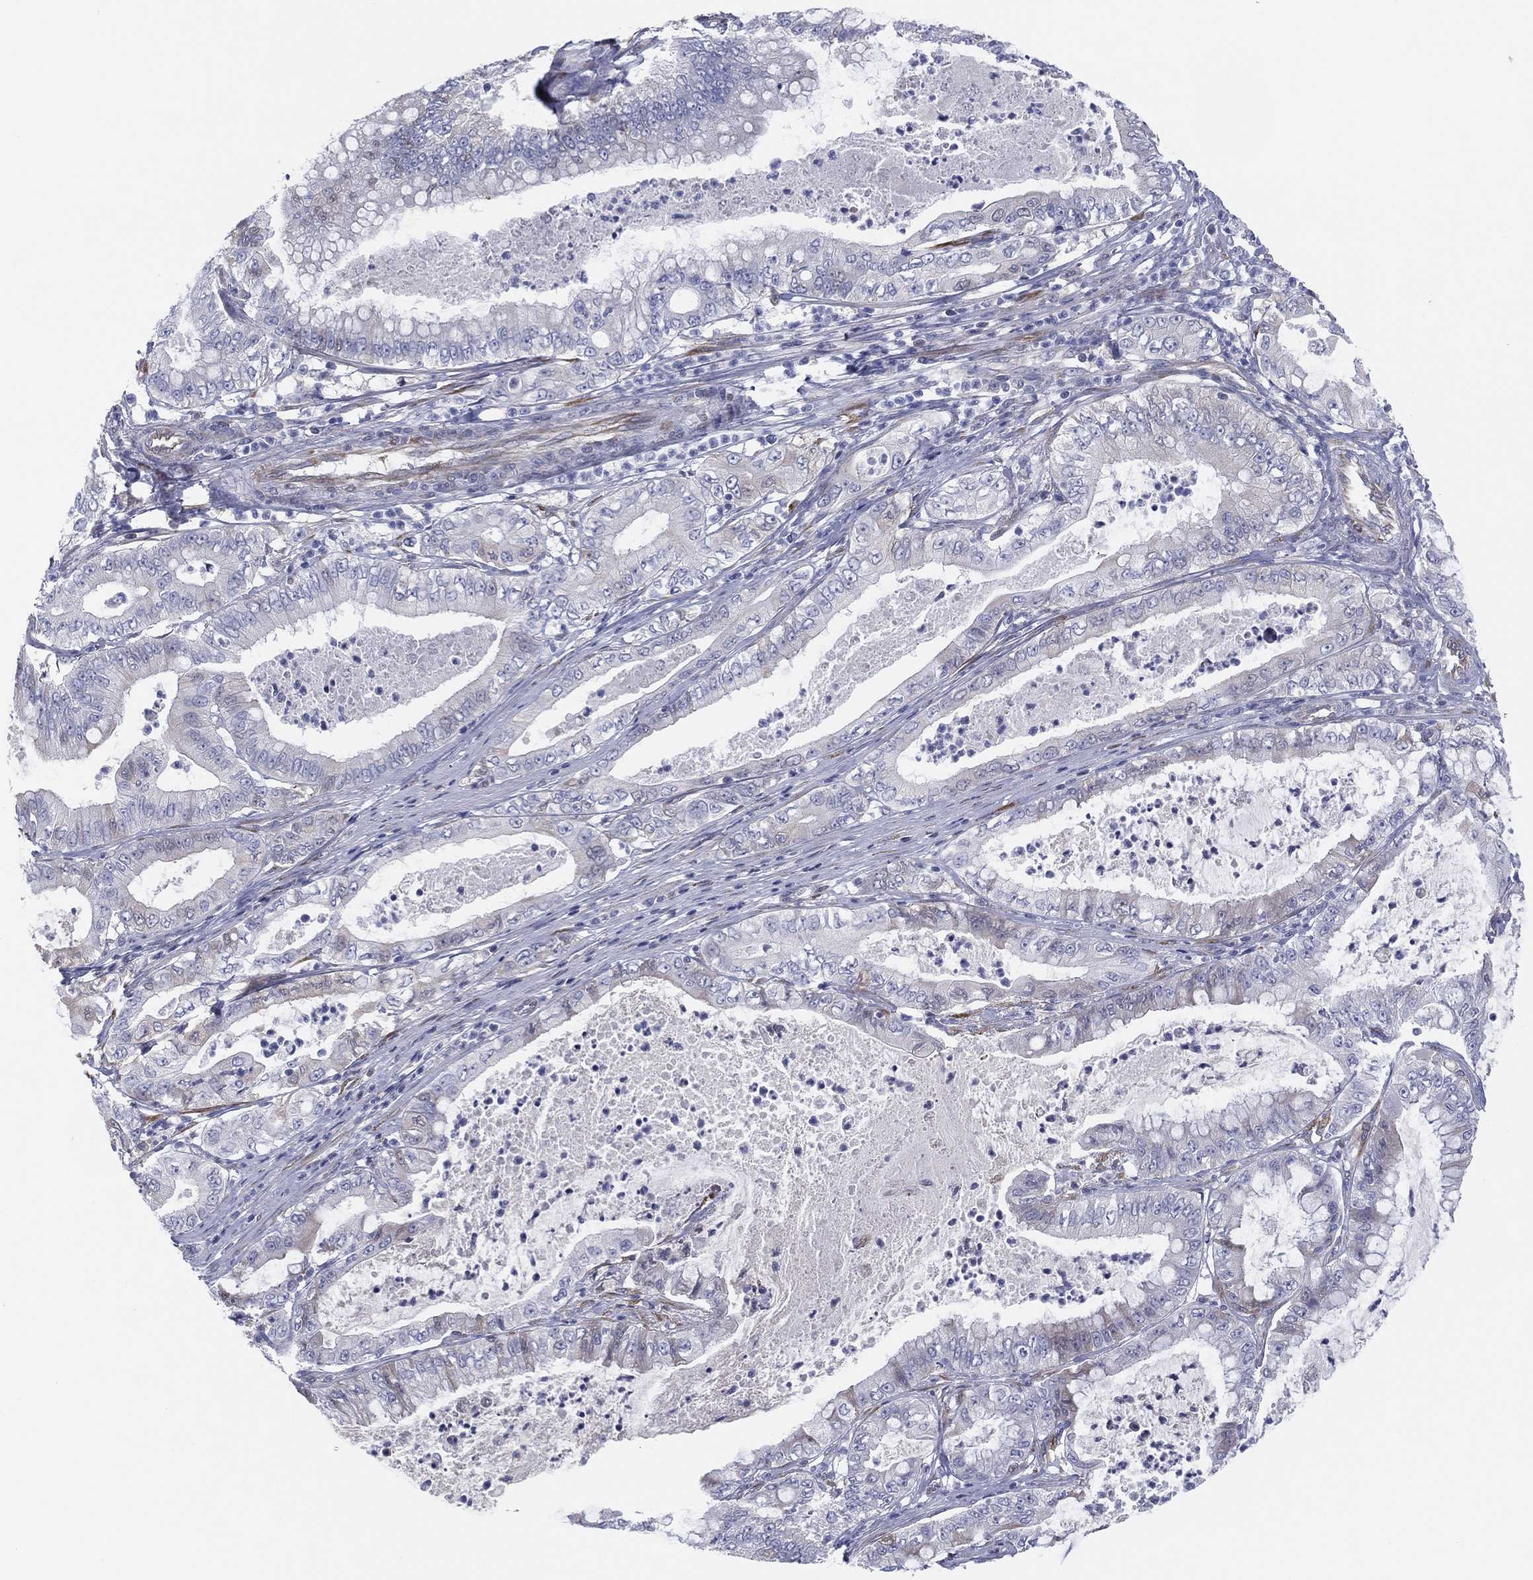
{"staining": {"intensity": "weak", "quantity": "<25%", "location": "cytoplasmic/membranous"}, "tissue": "pancreatic cancer", "cell_type": "Tumor cells", "image_type": "cancer", "snomed": [{"axis": "morphology", "description": "Adenocarcinoma, NOS"}, {"axis": "topography", "description": "Pancreas"}], "caption": "Immunohistochemistry photomicrograph of adenocarcinoma (pancreatic) stained for a protein (brown), which displays no expression in tumor cells.", "gene": "MLF1", "patient": {"sex": "male", "age": 71}}